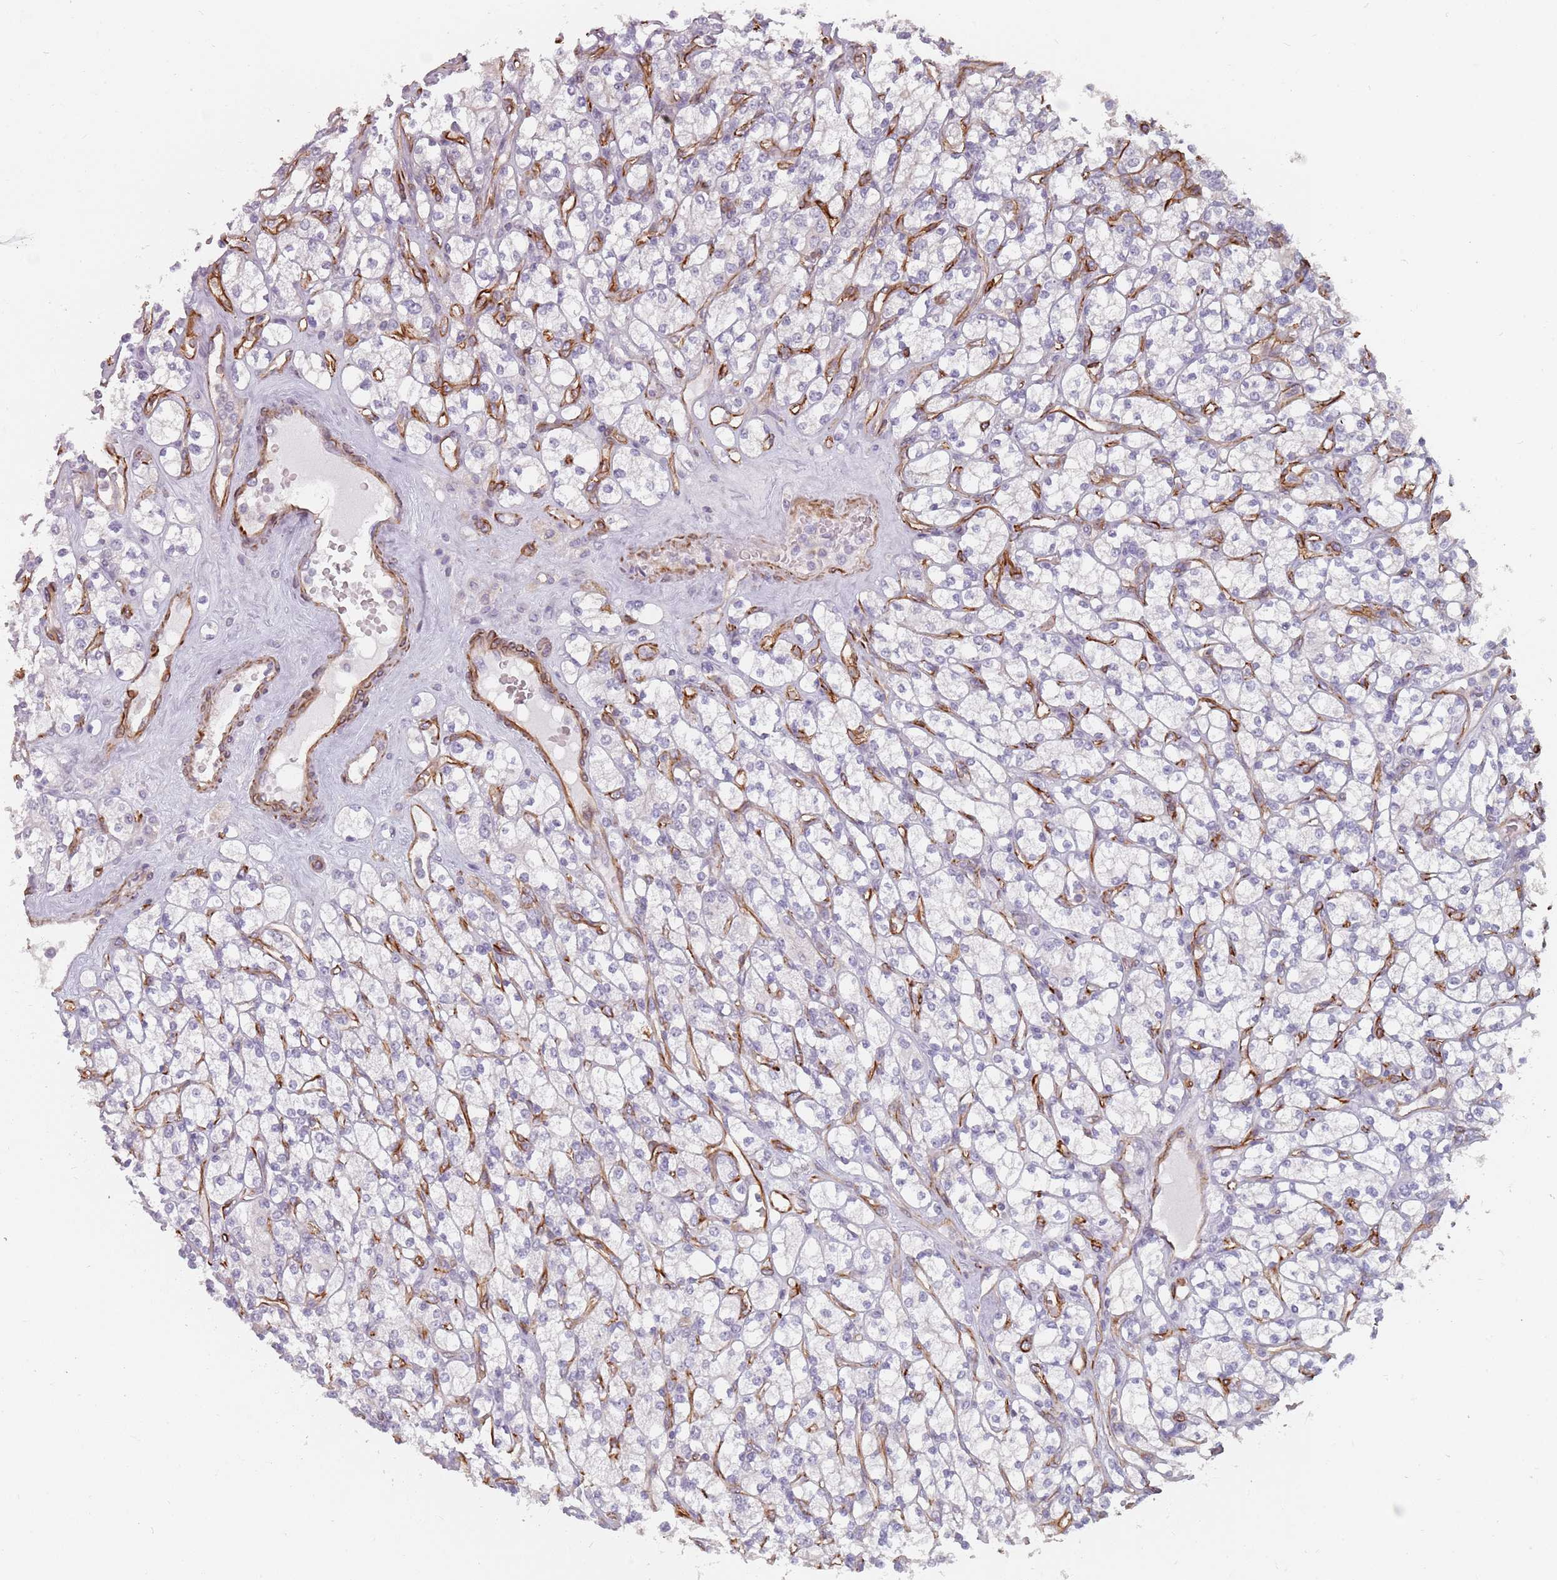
{"staining": {"intensity": "negative", "quantity": "none", "location": "none"}, "tissue": "renal cancer", "cell_type": "Tumor cells", "image_type": "cancer", "snomed": [{"axis": "morphology", "description": "Adenocarcinoma, NOS"}, {"axis": "topography", "description": "Kidney"}], "caption": "The photomicrograph displays no significant expression in tumor cells of adenocarcinoma (renal).", "gene": "GAS2L3", "patient": {"sex": "male", "age": 77}}